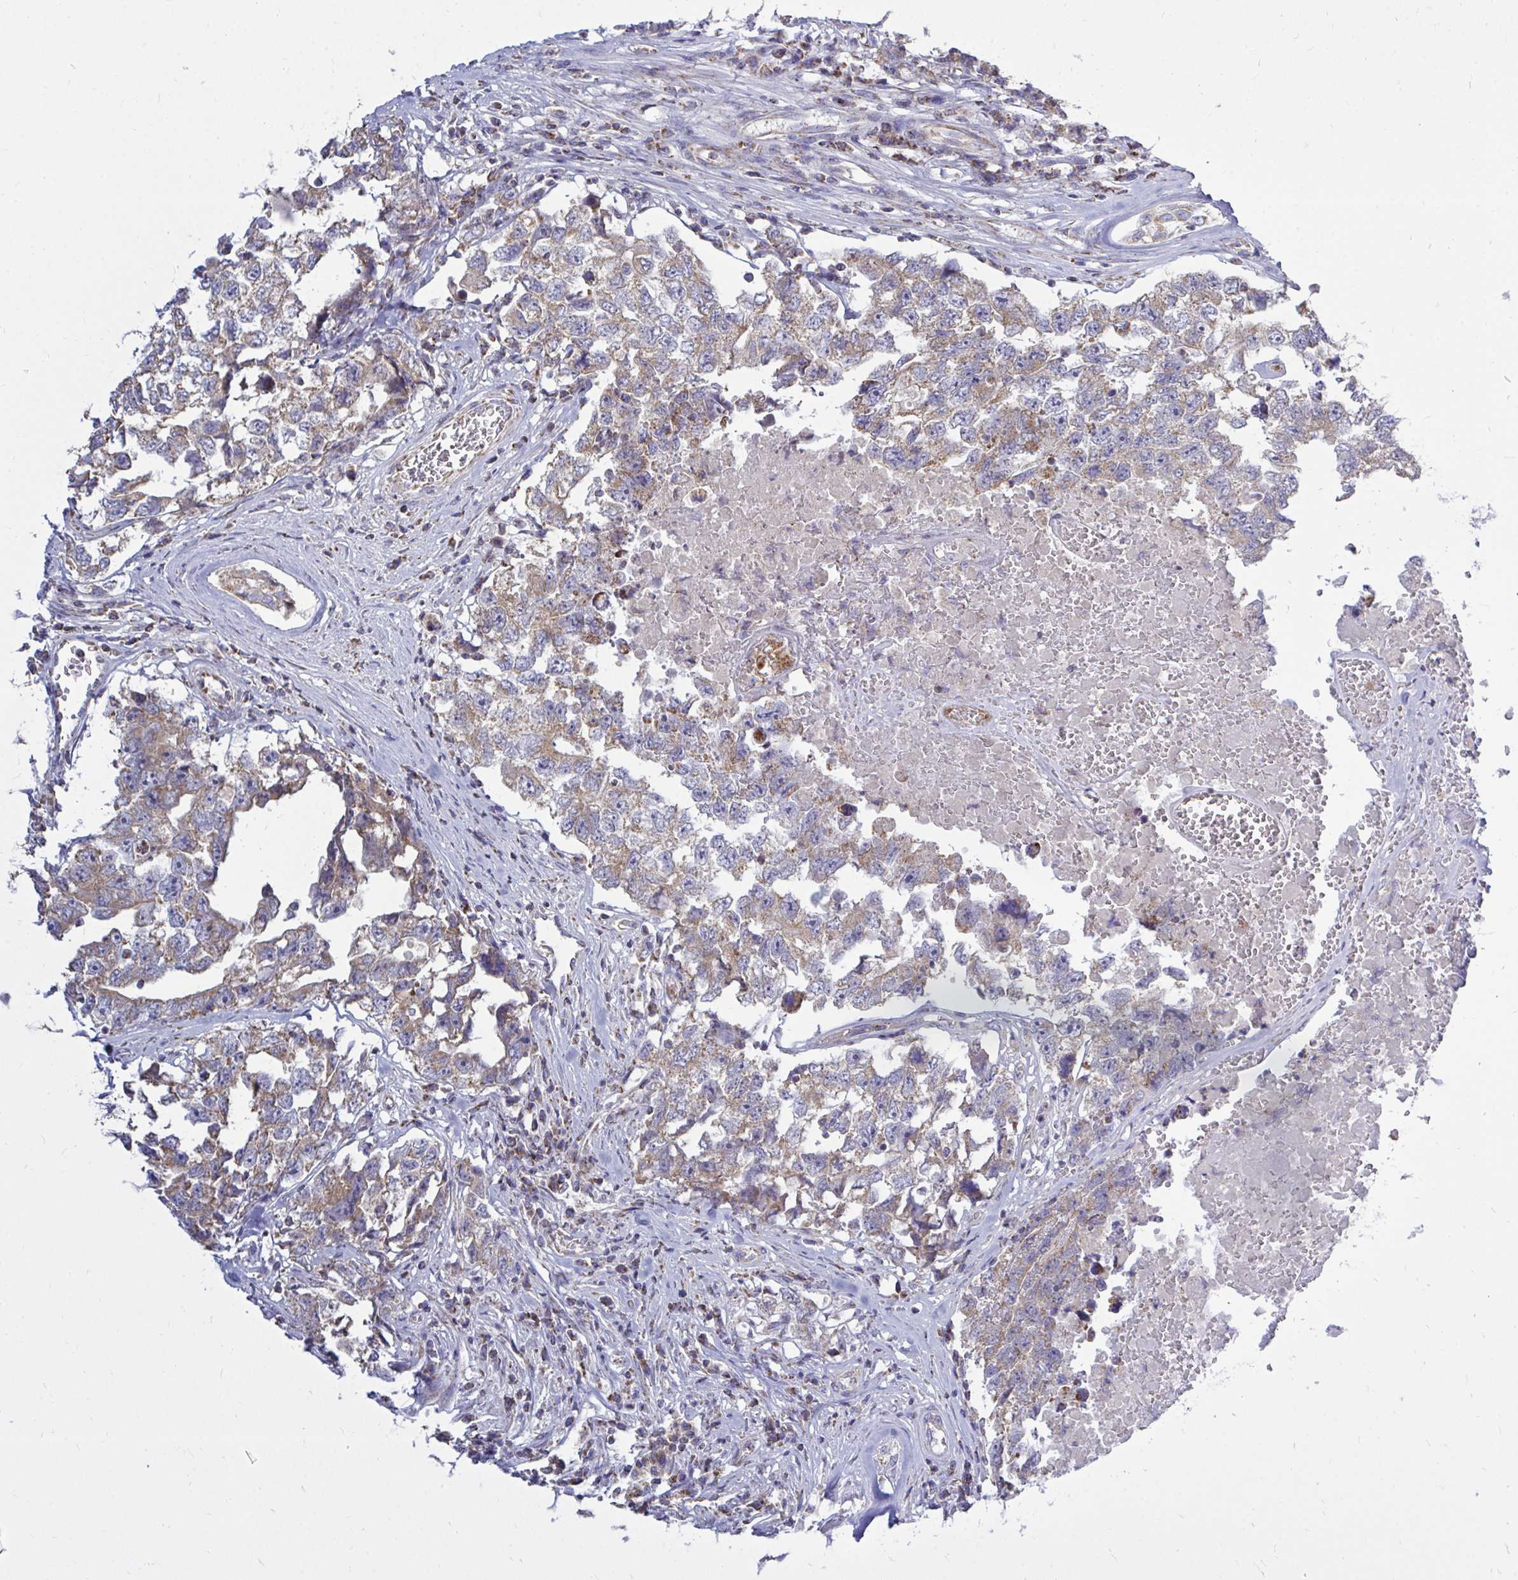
{"staining": {"intensity": "weak", "quantity": ">75%", "location": "cytoplasmic/membranous"}, "tissue": "testis cancer", "cell_type": "Tumor cells", "image_type": "cancer", "snomed": [{"axis": "morphology", "description": "Carcinoma, Embryonal, NOS"}, {"axis": "topography", "description": "Testis"}], "caption": "Immunohistochemical staining of human testis cancer (embryonal carcinoma) demonstrates low levels of weak cytoplasmic/membranous protein positivity in about >75% of tumor cells.", "gene": "OR10R2", "patient": {"sex": "male", "age": 22}}